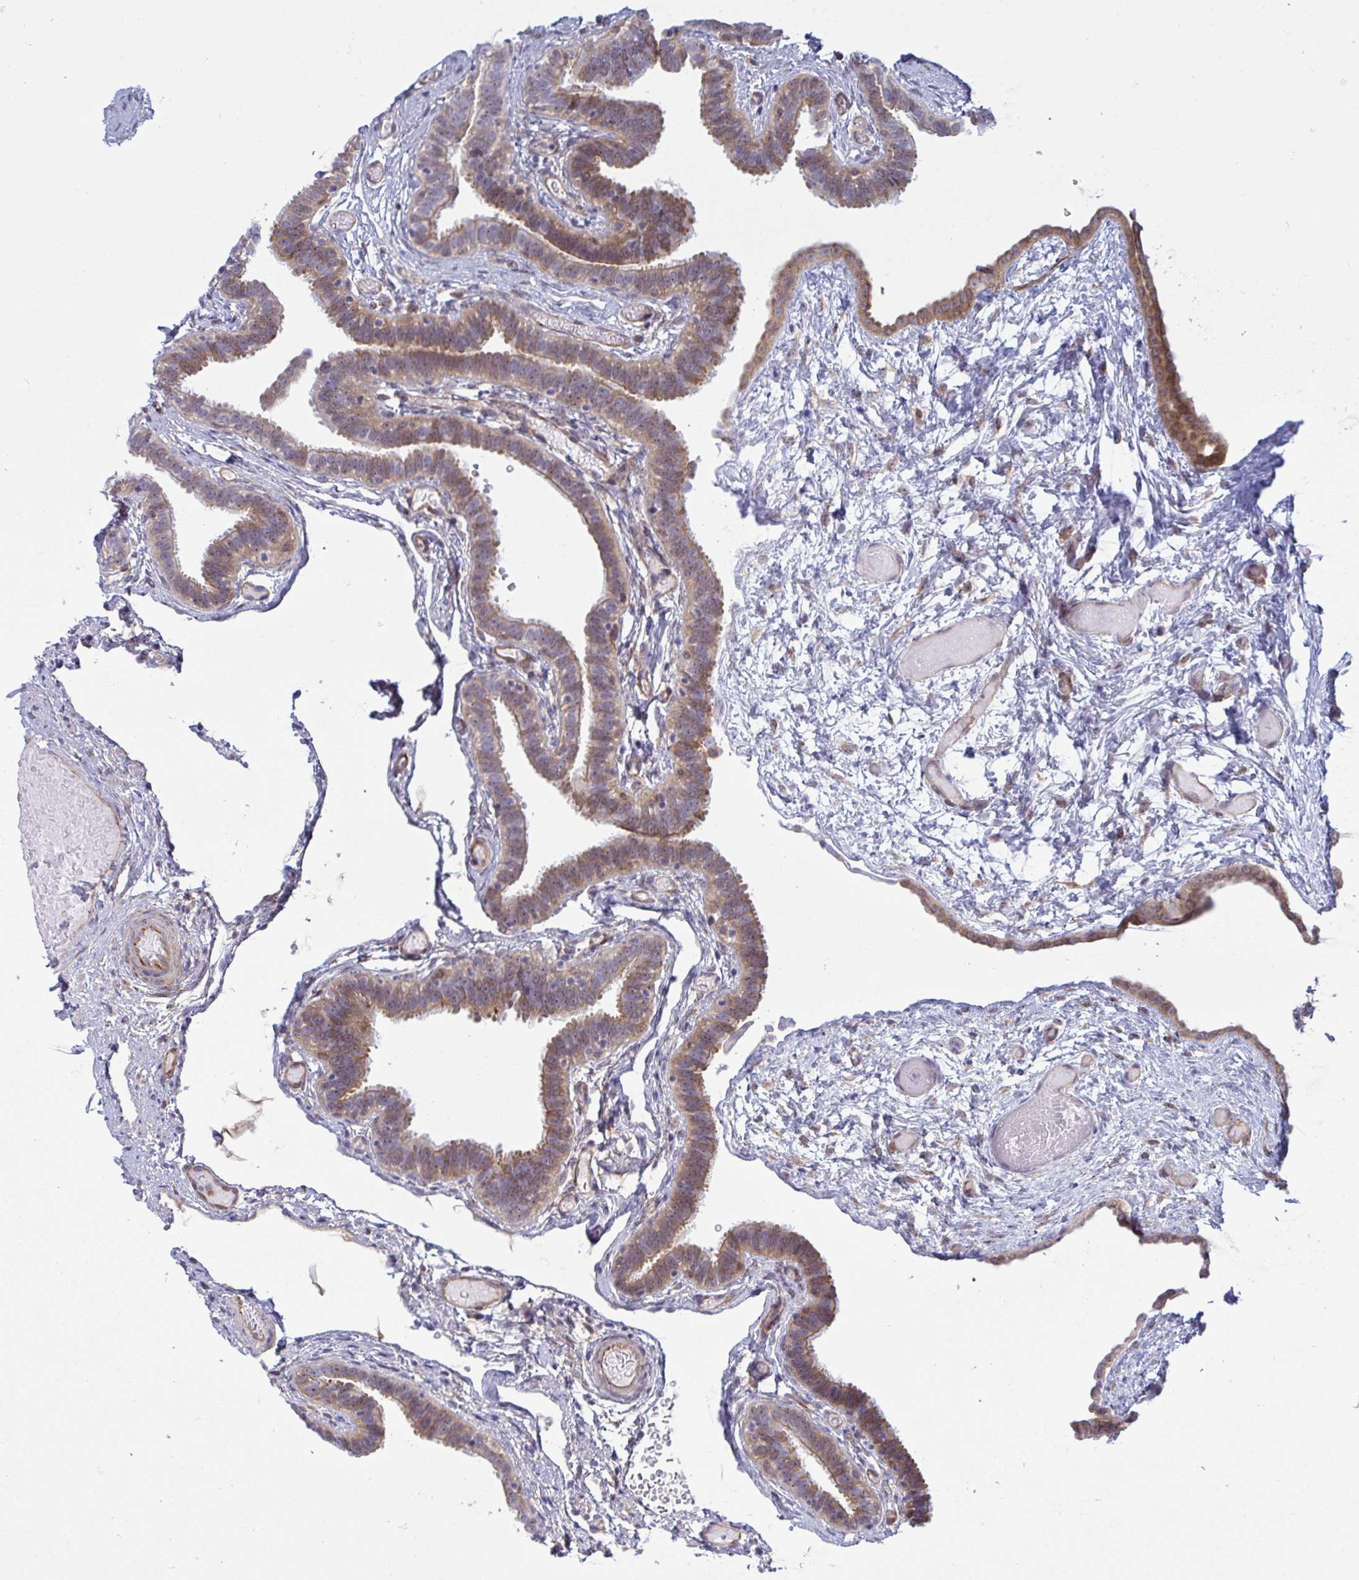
{"staining": {"intensity": "moderate", "quantity": ">75%", "location": "cytoplasmic/membranous"}, "tissue": "fallopian tube", "cell_type": "Glandular cells", "image_type": "normal", "snomed": [{"axis": "morphology", "description": "Normal tissue, NOS"}, {"axis": "topography", "description": "Fallopian tube"}], "caption": "Fallopian tube stained for a protein (brown) displays moderate cytoplasmic/membranous positive staining in approximately >75% of glandular cells.", "gene": "PRRT4", "patient": {"sex": "female", "age": 37}}